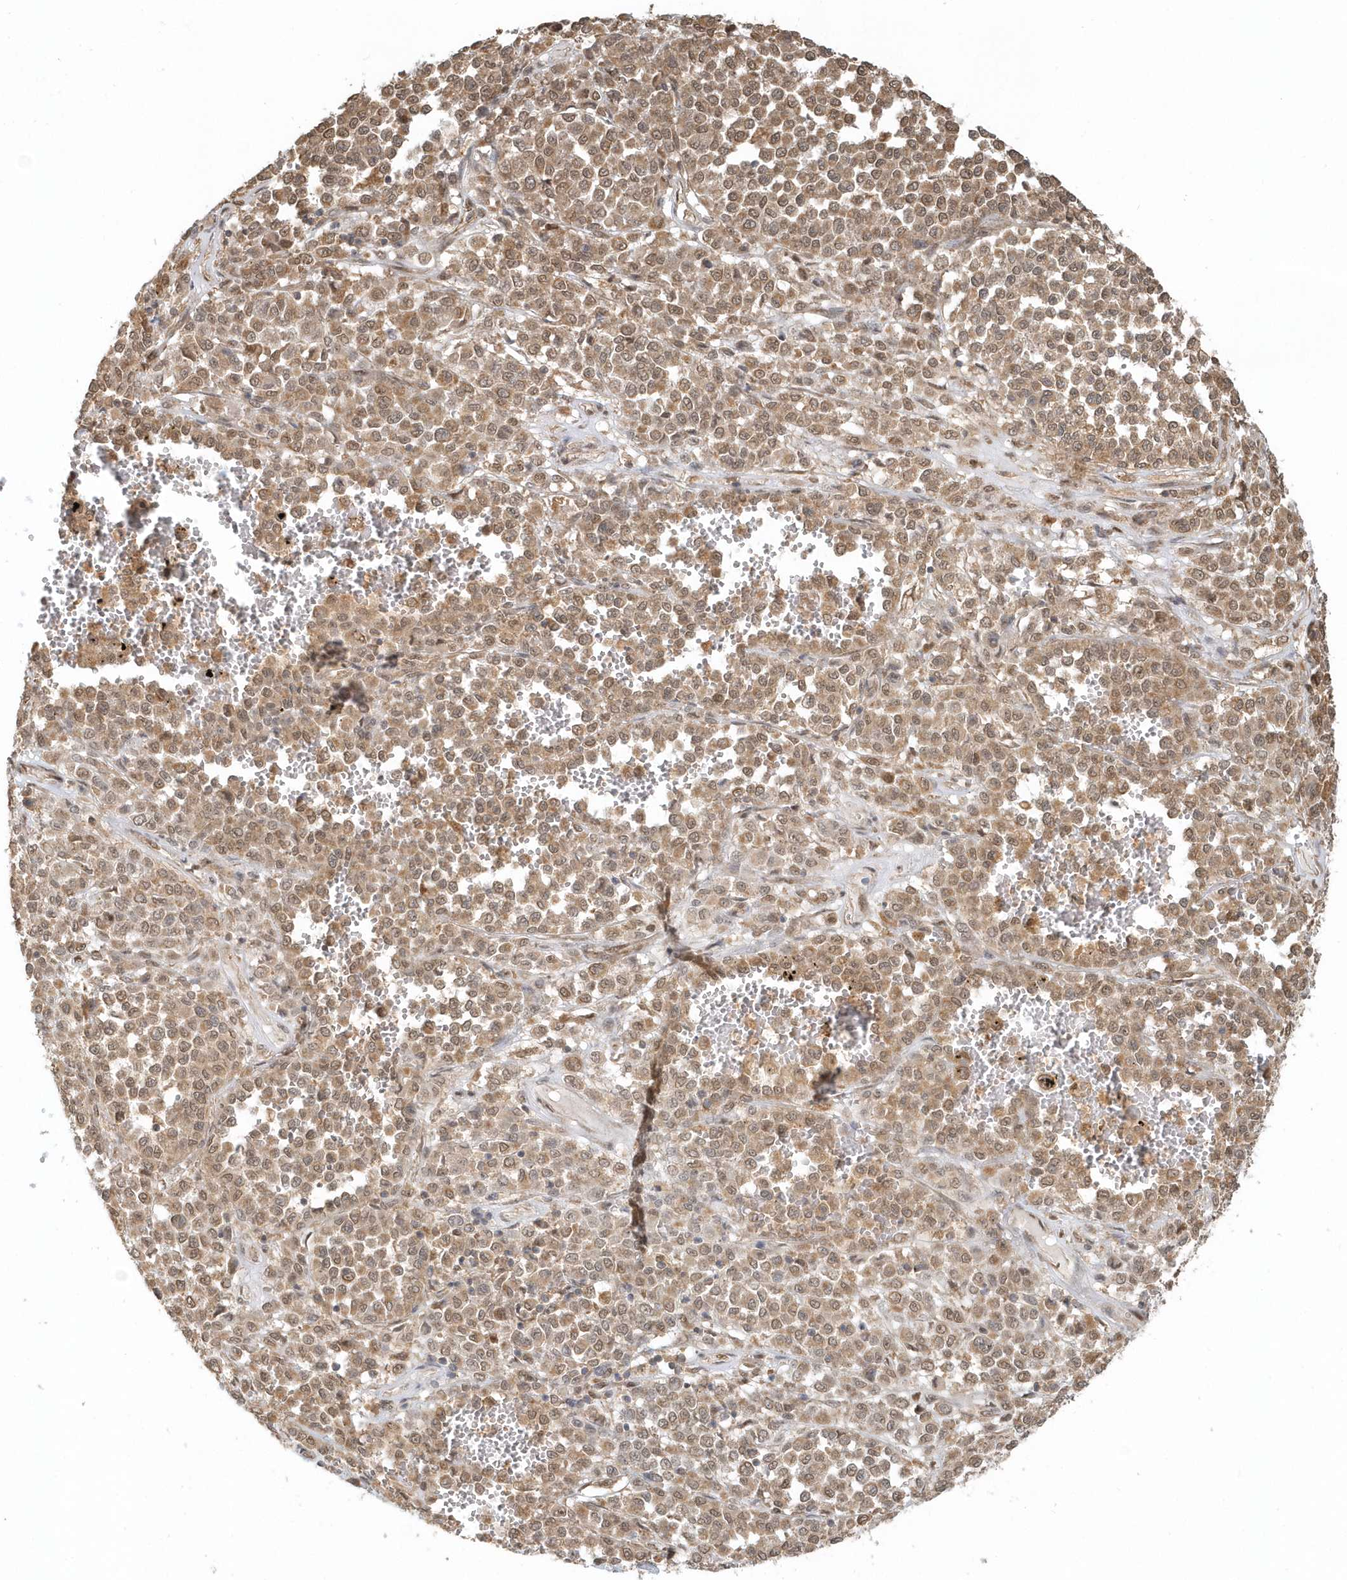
{"staining": {"intensity": "moderate", "quantity": ">75%", "location": "cytoplasmic/membranous,nuclear"}, "tissue": "melanoma", "cell_type": "Tumor cells", "image_type": "cancer", "snomed": [{"axis": "morphology", "description": "Malignant melanoma, Metastatic site"}, {"axis": "topography", "description": "Pancreas"}], "caption": "Immunohistochemical staining of human melanoma reveals moderate cytoplasmic/membranous and nuclear protein positivity in about >75% of tumor cells. (DAB (3,3'-diaminobenzidine) IHC, brown staining for protein, blue staining for nuclei).", "gene": "PSMD6", "patient": {"sex": "female", "age": 30}}